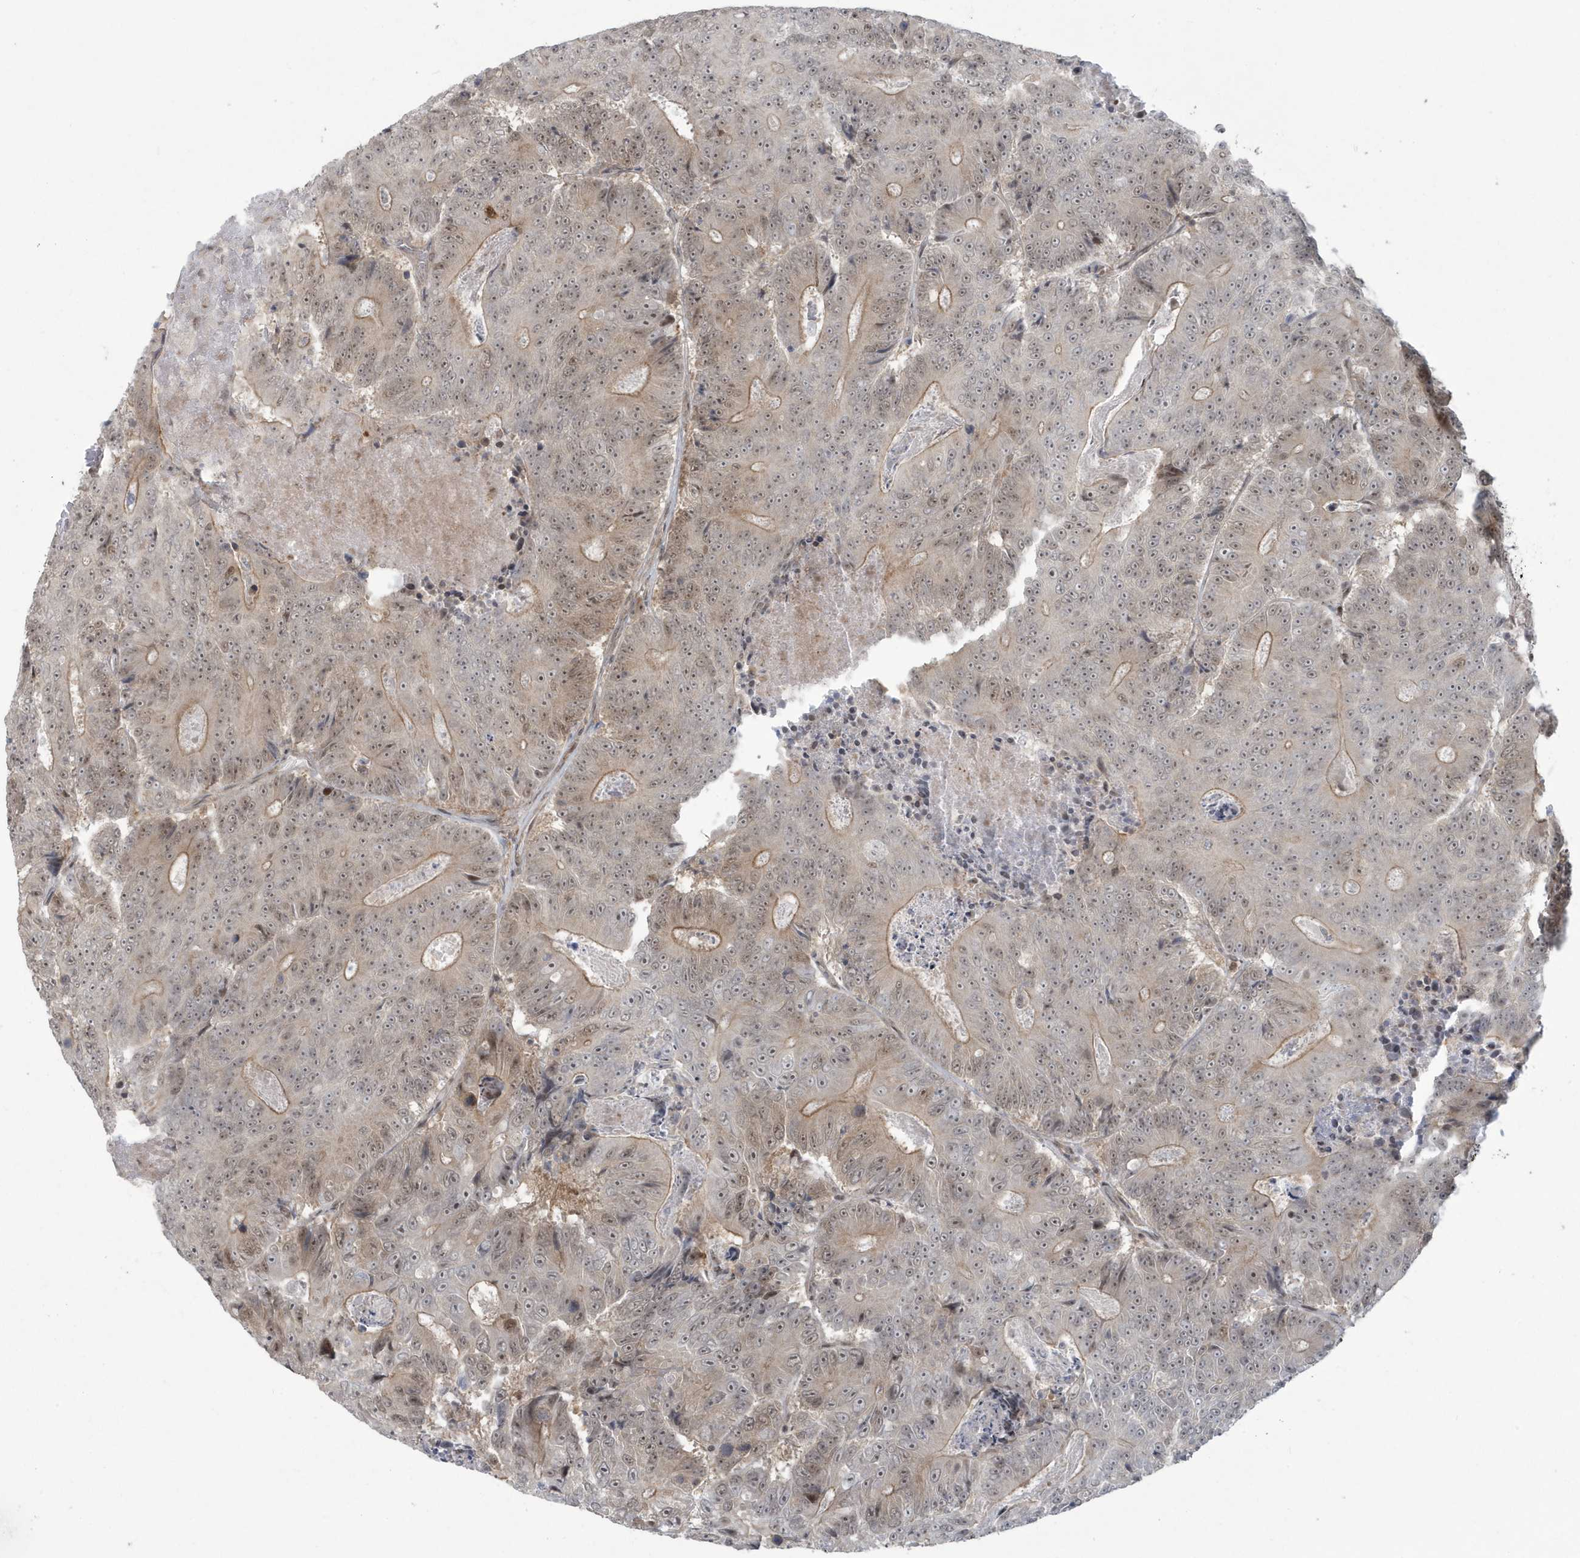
{"staining": {"intensity": "weak", "quantity": ">75%", "location": "cytoplasmic/membranous,nuclear"}, "tissue": "colorectal cancer", "cell_type": "Tumor cells", "image_type": "cancer", "snomed": [{"axis": "morphology", "description": "Adenocarcinoma, NOS"}, {"axis": "topography", "description": "Colon"}], "caption": "High-magnification brightfield microscopy of colorectal adenocarcinoma stained with DAB (brown) and counterstained with hematoxylin (blue). tumor cells exhibit weak cytoplasmic/membranous and nuclear positivity is seen in approximately>75% of cells.", "gene": "C1orf52", "patient": {"sex": "male", "age": 83}}